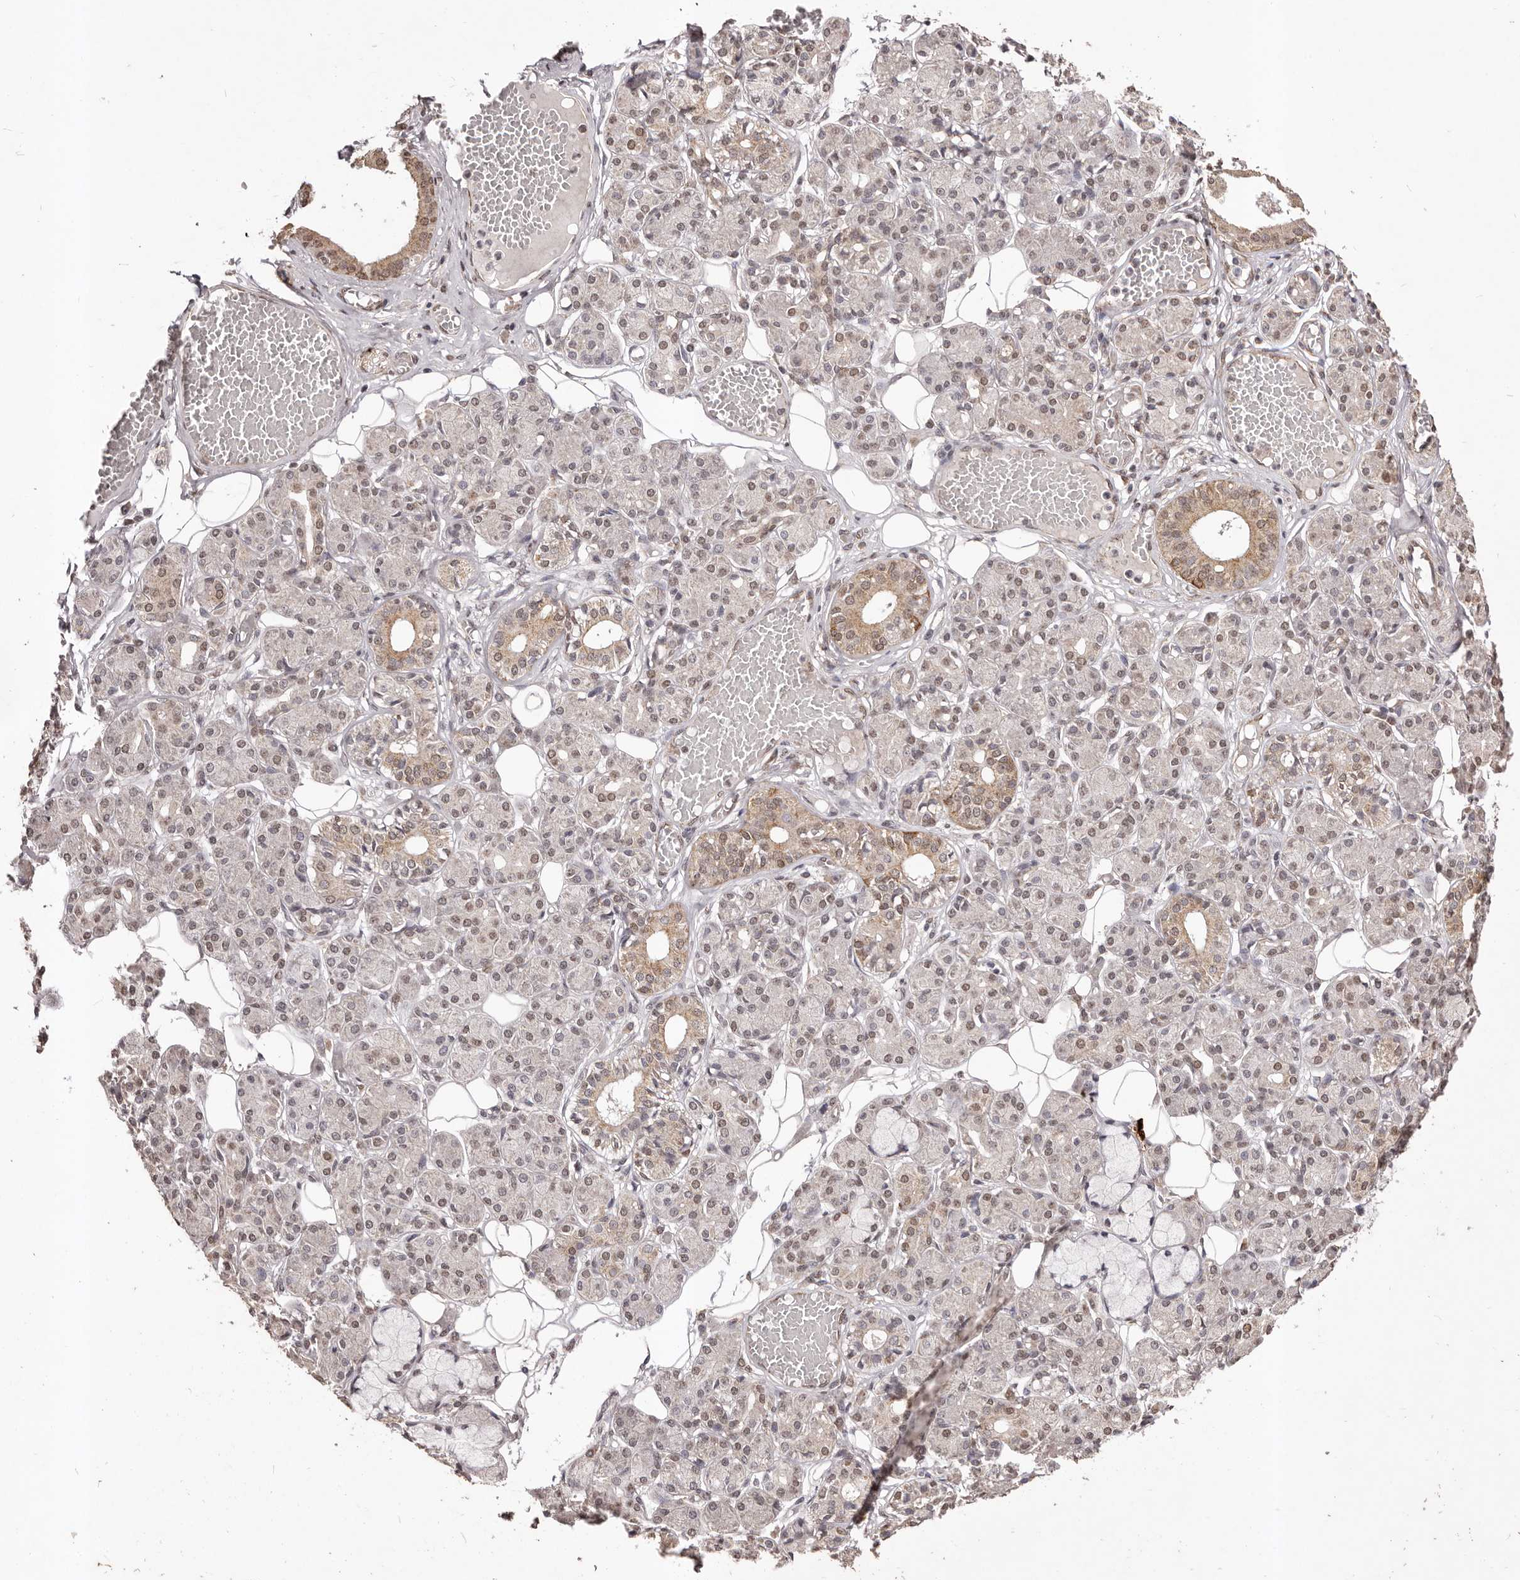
{"staining": {"intensity": "moderate", "quantity": "25%-75%", "location": "cytoplasmic/membranous,nuclear"}, "tissue": "salivary gland", "cell_type": "Glandular cells", "image_type": "normal", "snomed": [{"axis": "morphology", "description": "Normal tissue, NOS"}, {"axis": "topography", "description": "Salivary gland"}], "caption": "Immunohistochemistry (IHC) micrograph of unremarkable salivary gland stained for a protein (brown), which exhibits medium levels of moderate cytoplasmic/membranous,nuclear expression in about 25%-75% of glandular cells.", "gene": "RPS6KA5", "patient": {"sex": "male", "age": 63}}